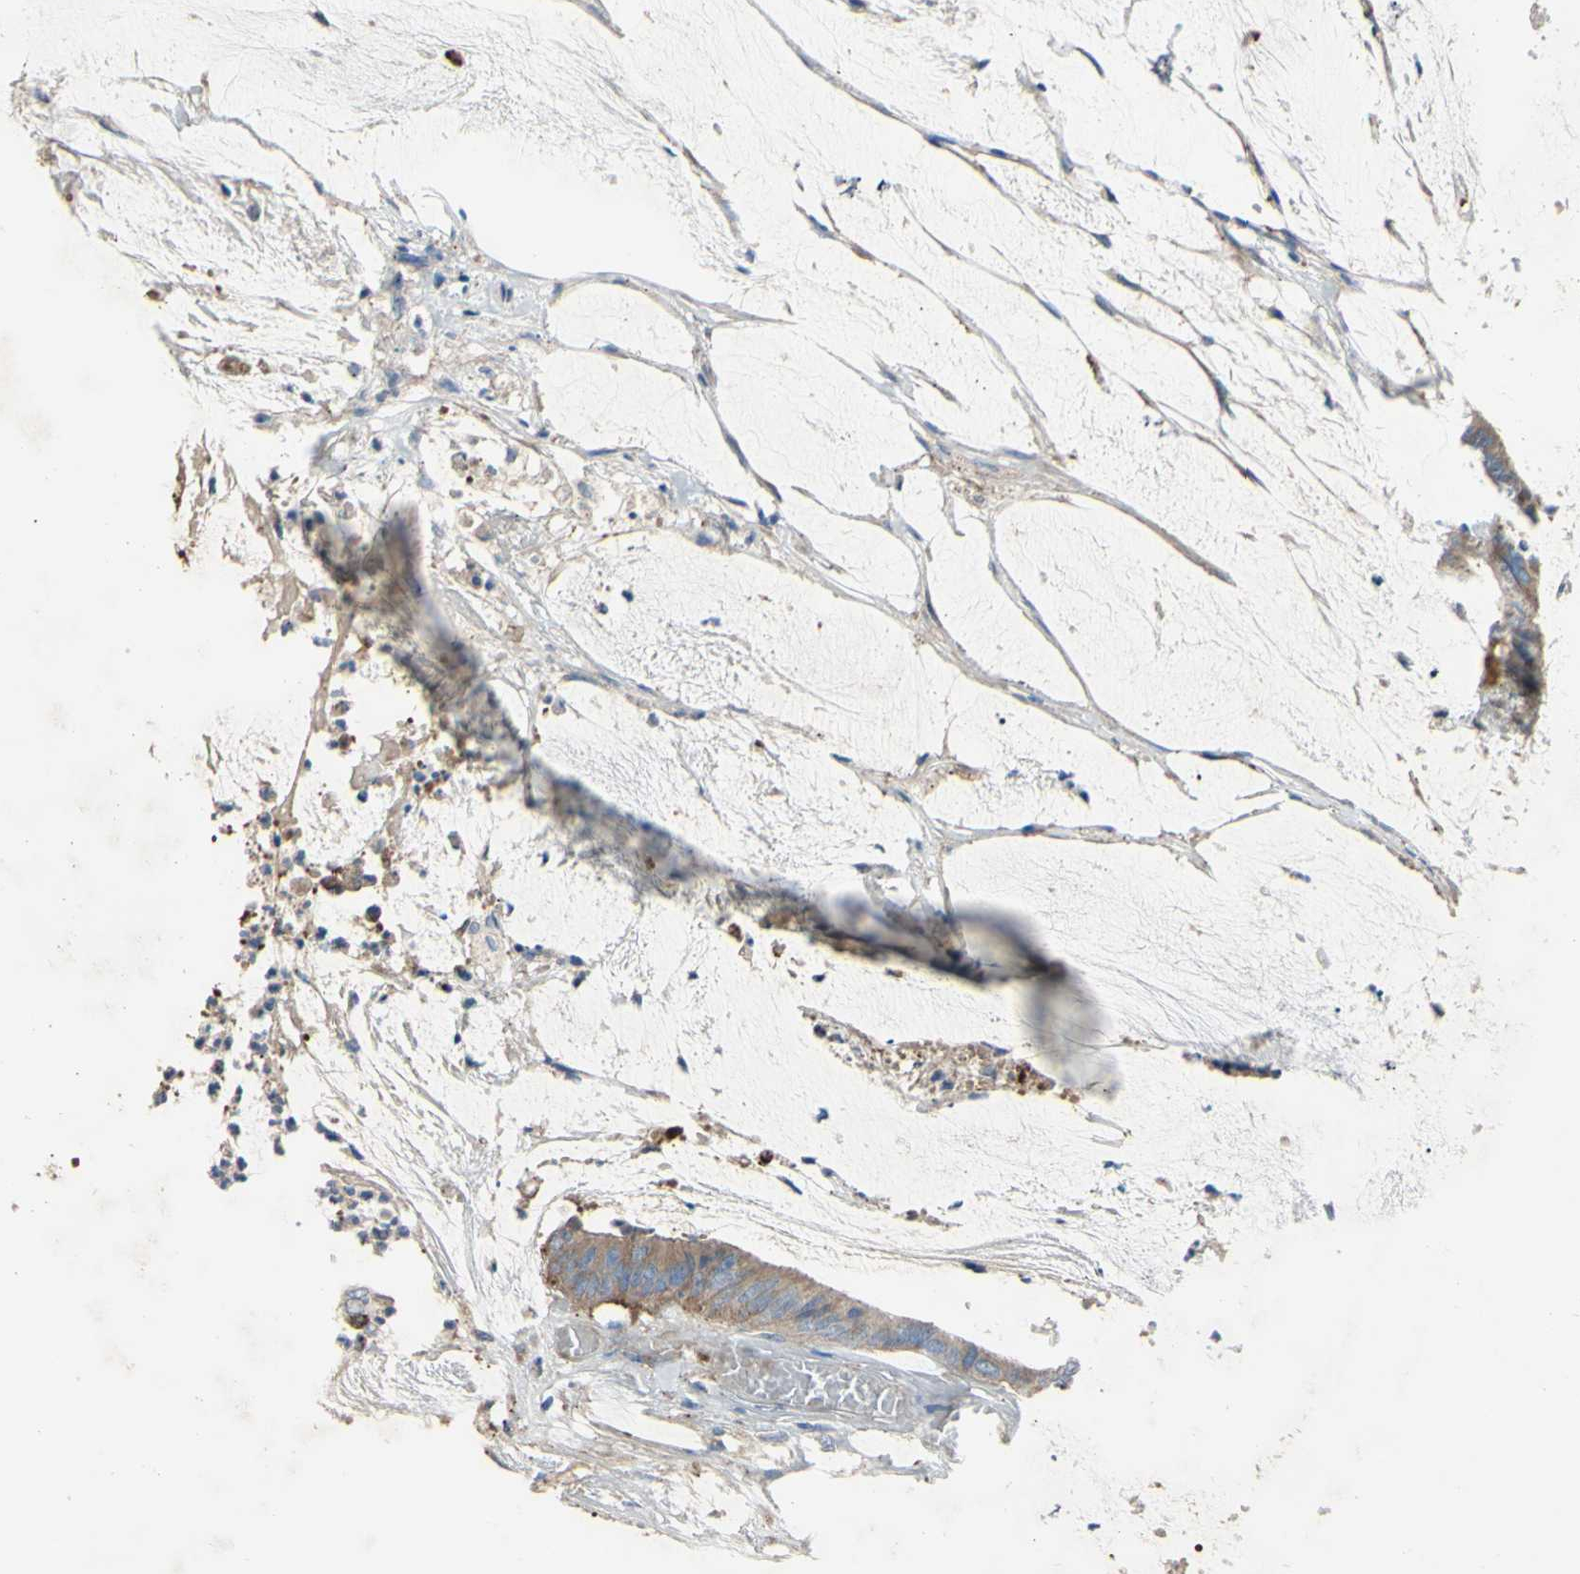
{"staining": {"intensity": "moderate", "quantity": ">75%", "location": "cytoplasmic/membranous"}, "tissue": "colorectal cancer", "cell_type": "Tumor cells", "image_type": "cancer", "snomed": [{"axis": "morphology", "description": "Adenocarcinoma, NOS"}, {"axis": "topography", "description": "Rectum"}], "caption": "Immunohistochemical staining of adenocarcinoma (colorectal) displays medium levels of moderate cytoplasmic/membranous staining in approximately >75% of tumor cells. The protein of interest is stained brown, and the nuclei are stained in blue (DAB (3,3'-diaminobenzidine) IHC with brightfield microscopy, high magnification).", "gene": "TMEM59L", "patient": {"sex": "female", "age": 66}}